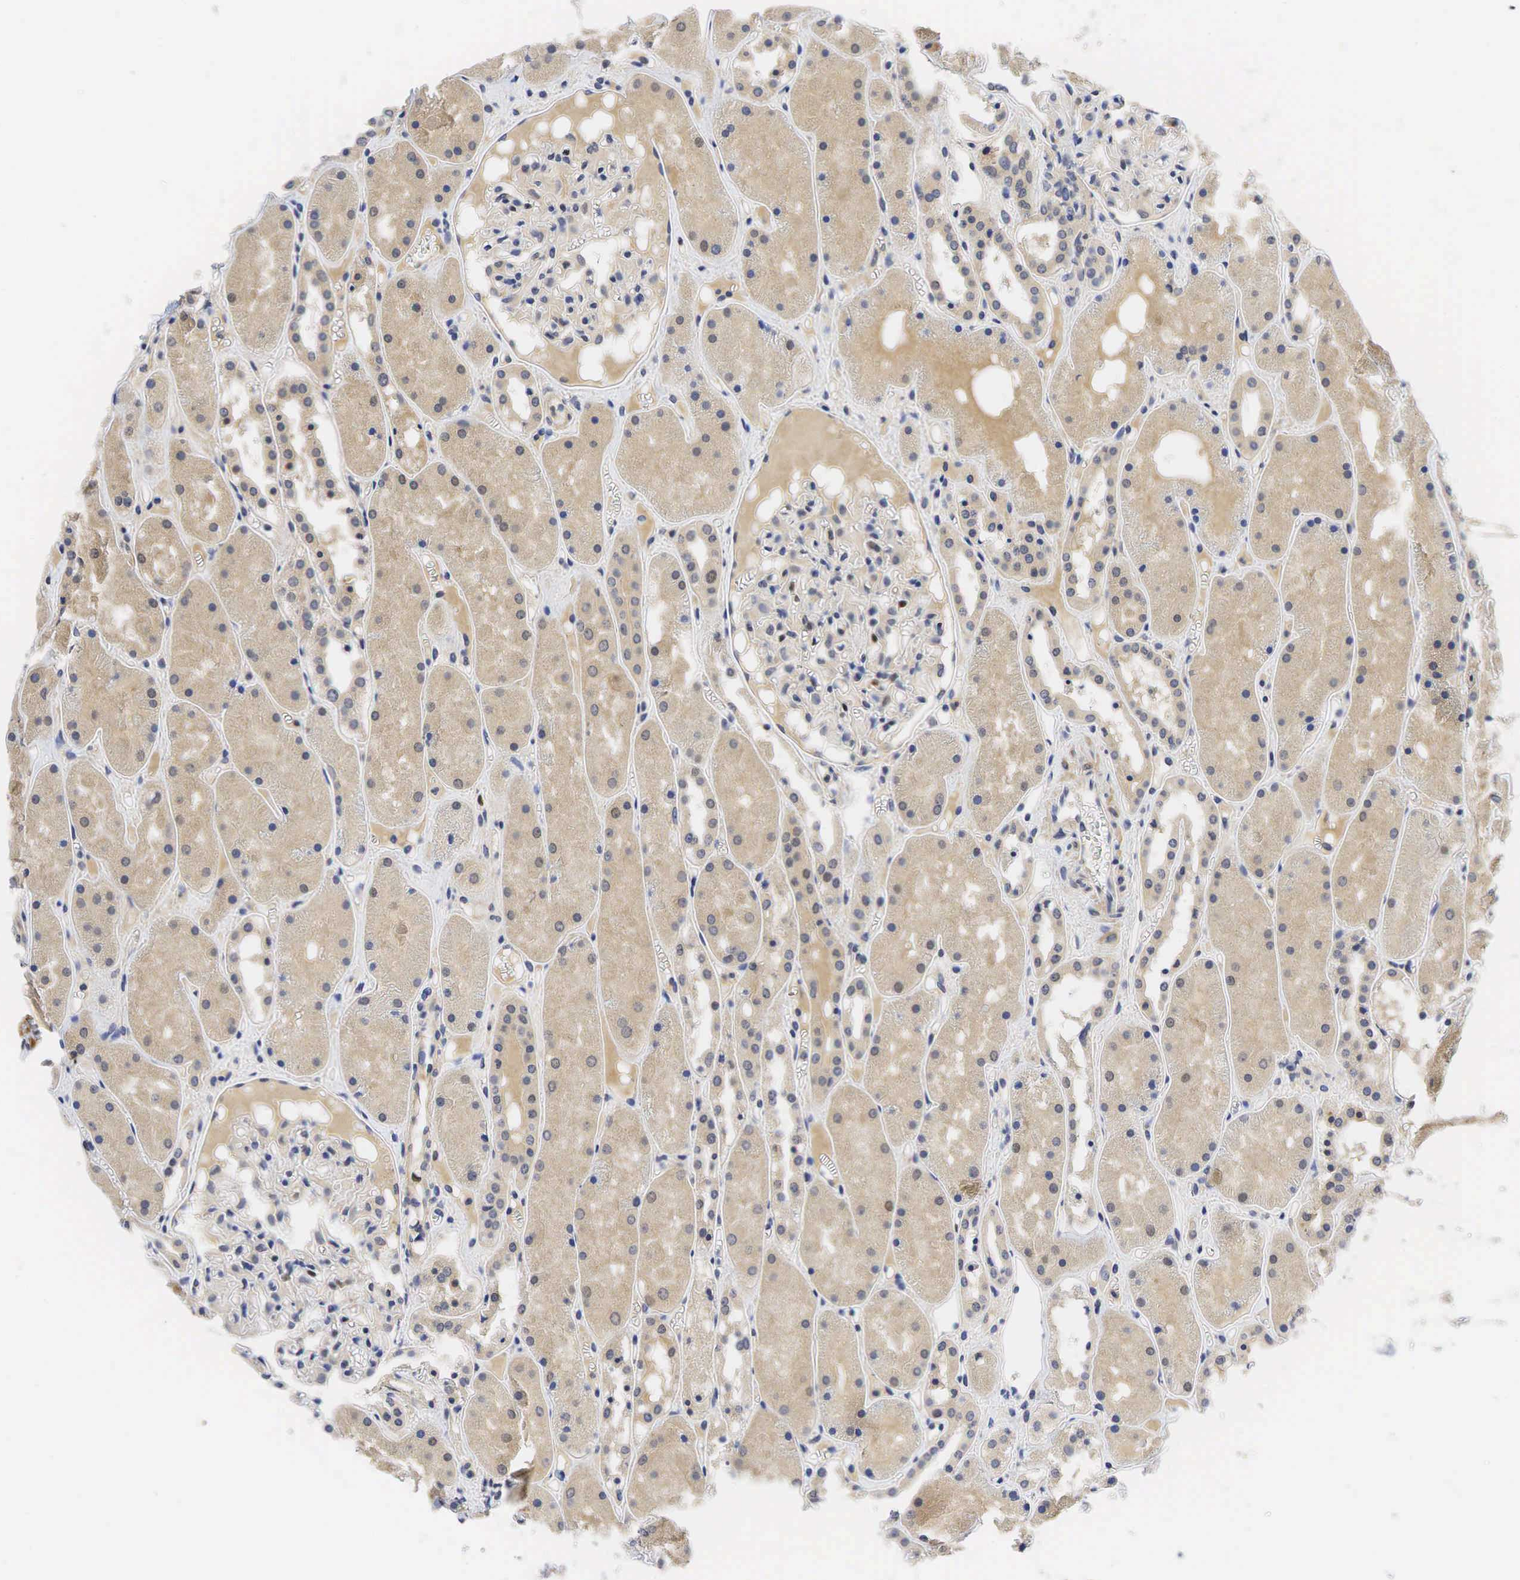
{"staining": {"intensity": "negative", "quantity": "none", "location": "none"}, "tissue": "kidney", "cell_type": "Cells in glomeruli", "image_type": "normal", "snomed": [{"axis": "morphology", "description": "Normal tissue, NOS"}, {"axis": "topography", "description": "Kidney"}], "caption": "DAB (3,3'-diaminobenzidine) immunohistochemical staining of benign kidney displays no significant staining in cells in glomeruli.", "gene": "CCND1", "patient": {"sex": "male", "age": 36}}